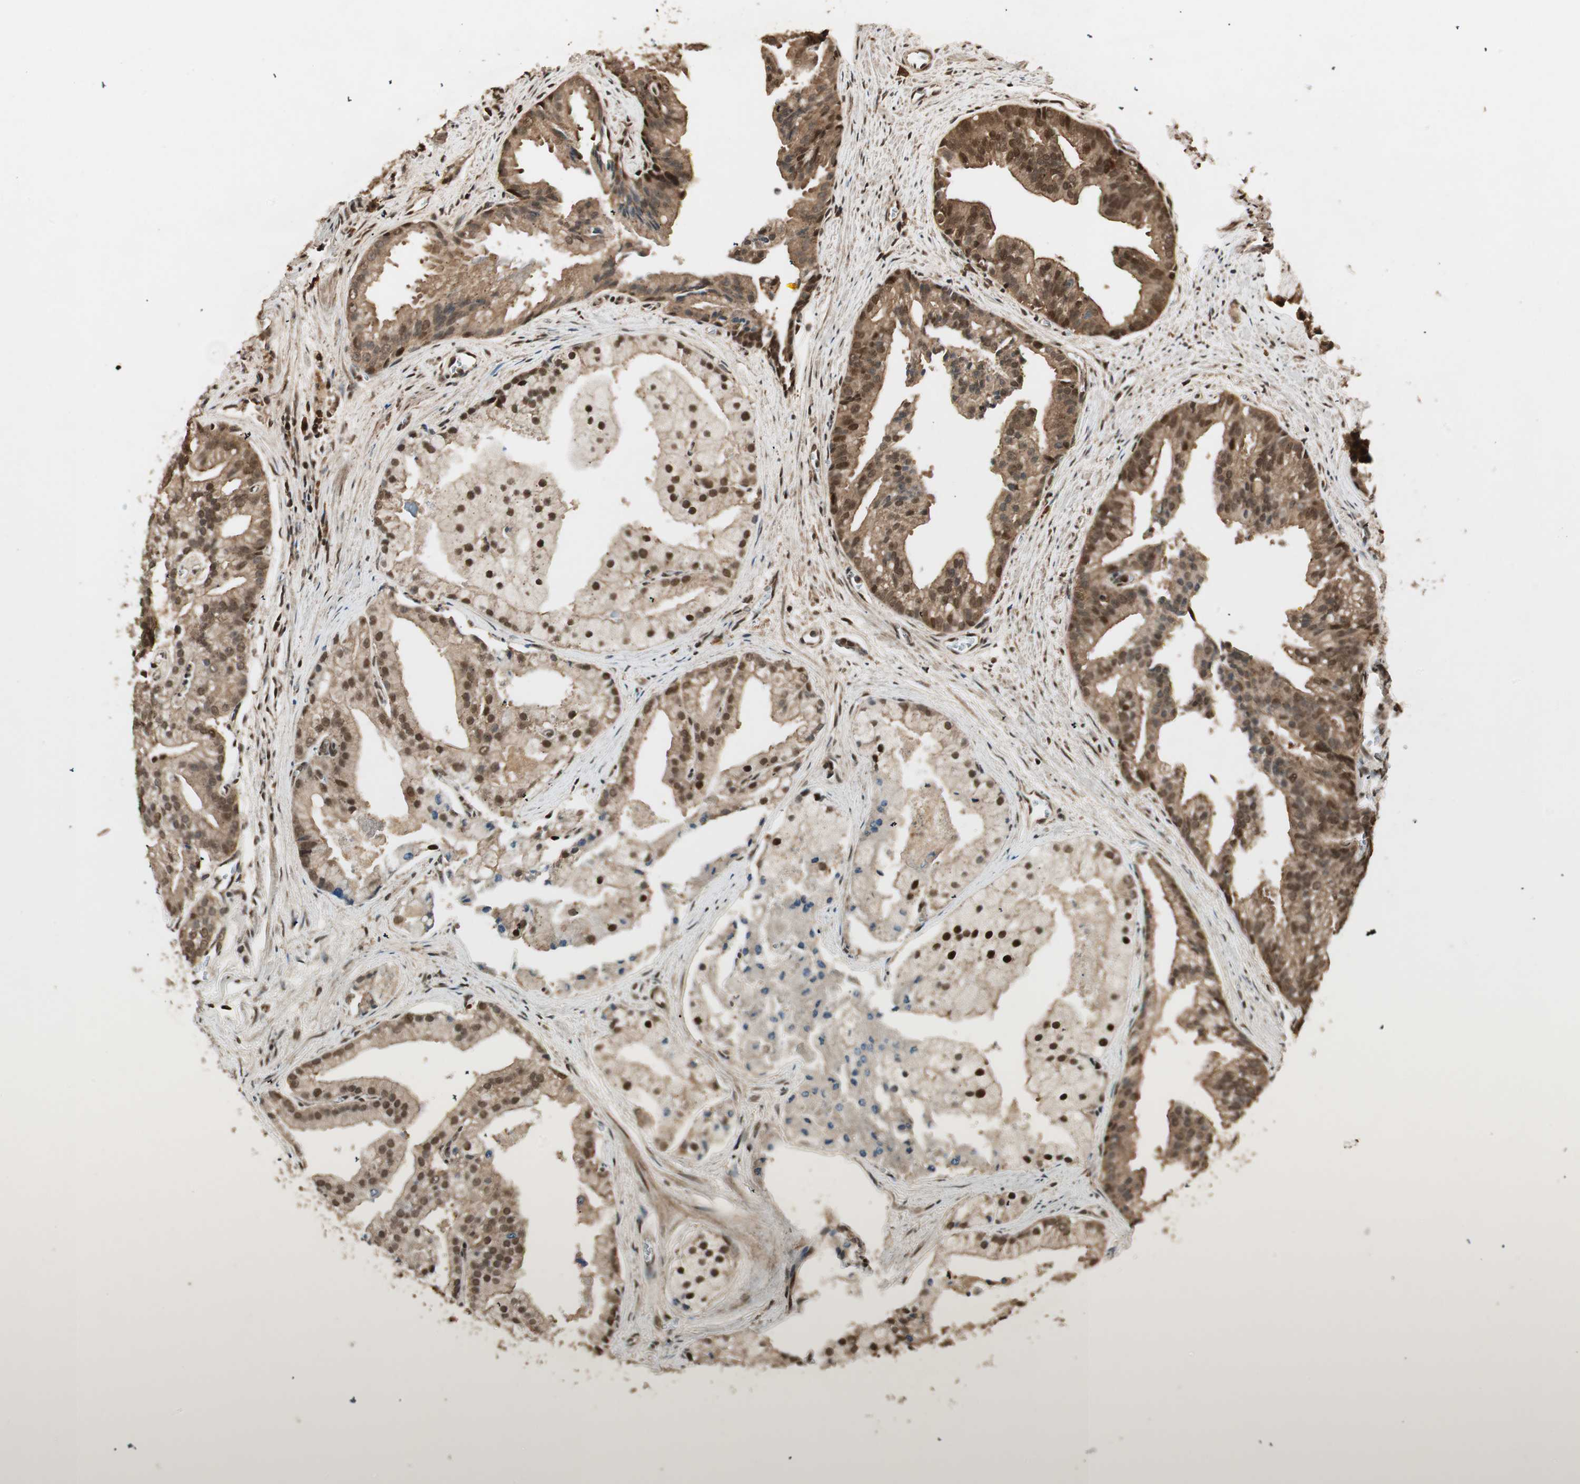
{"staining": {"intensity": "moderate", "quantity": ">75%", "location": "cytoplasmic/membranous,nuclear"}, "tissue": "prostate cancer", "cell_type": "Tumor cells", "image_type": "cancer", "snomed": [{"axis": "morphology", "description": "Adenocarcinoma, High grade"}, {"axis": "topography", "description": "Prostate"}], "caption": "About >75% of tumor cells in prostate cancer demonstrate moderate cytoplasmic/membranous and nuclear protein staining as visualized by brown immunohistochemical staining.", "gene": "RPA3", "patient": {"sex": "male", "age": 67}}